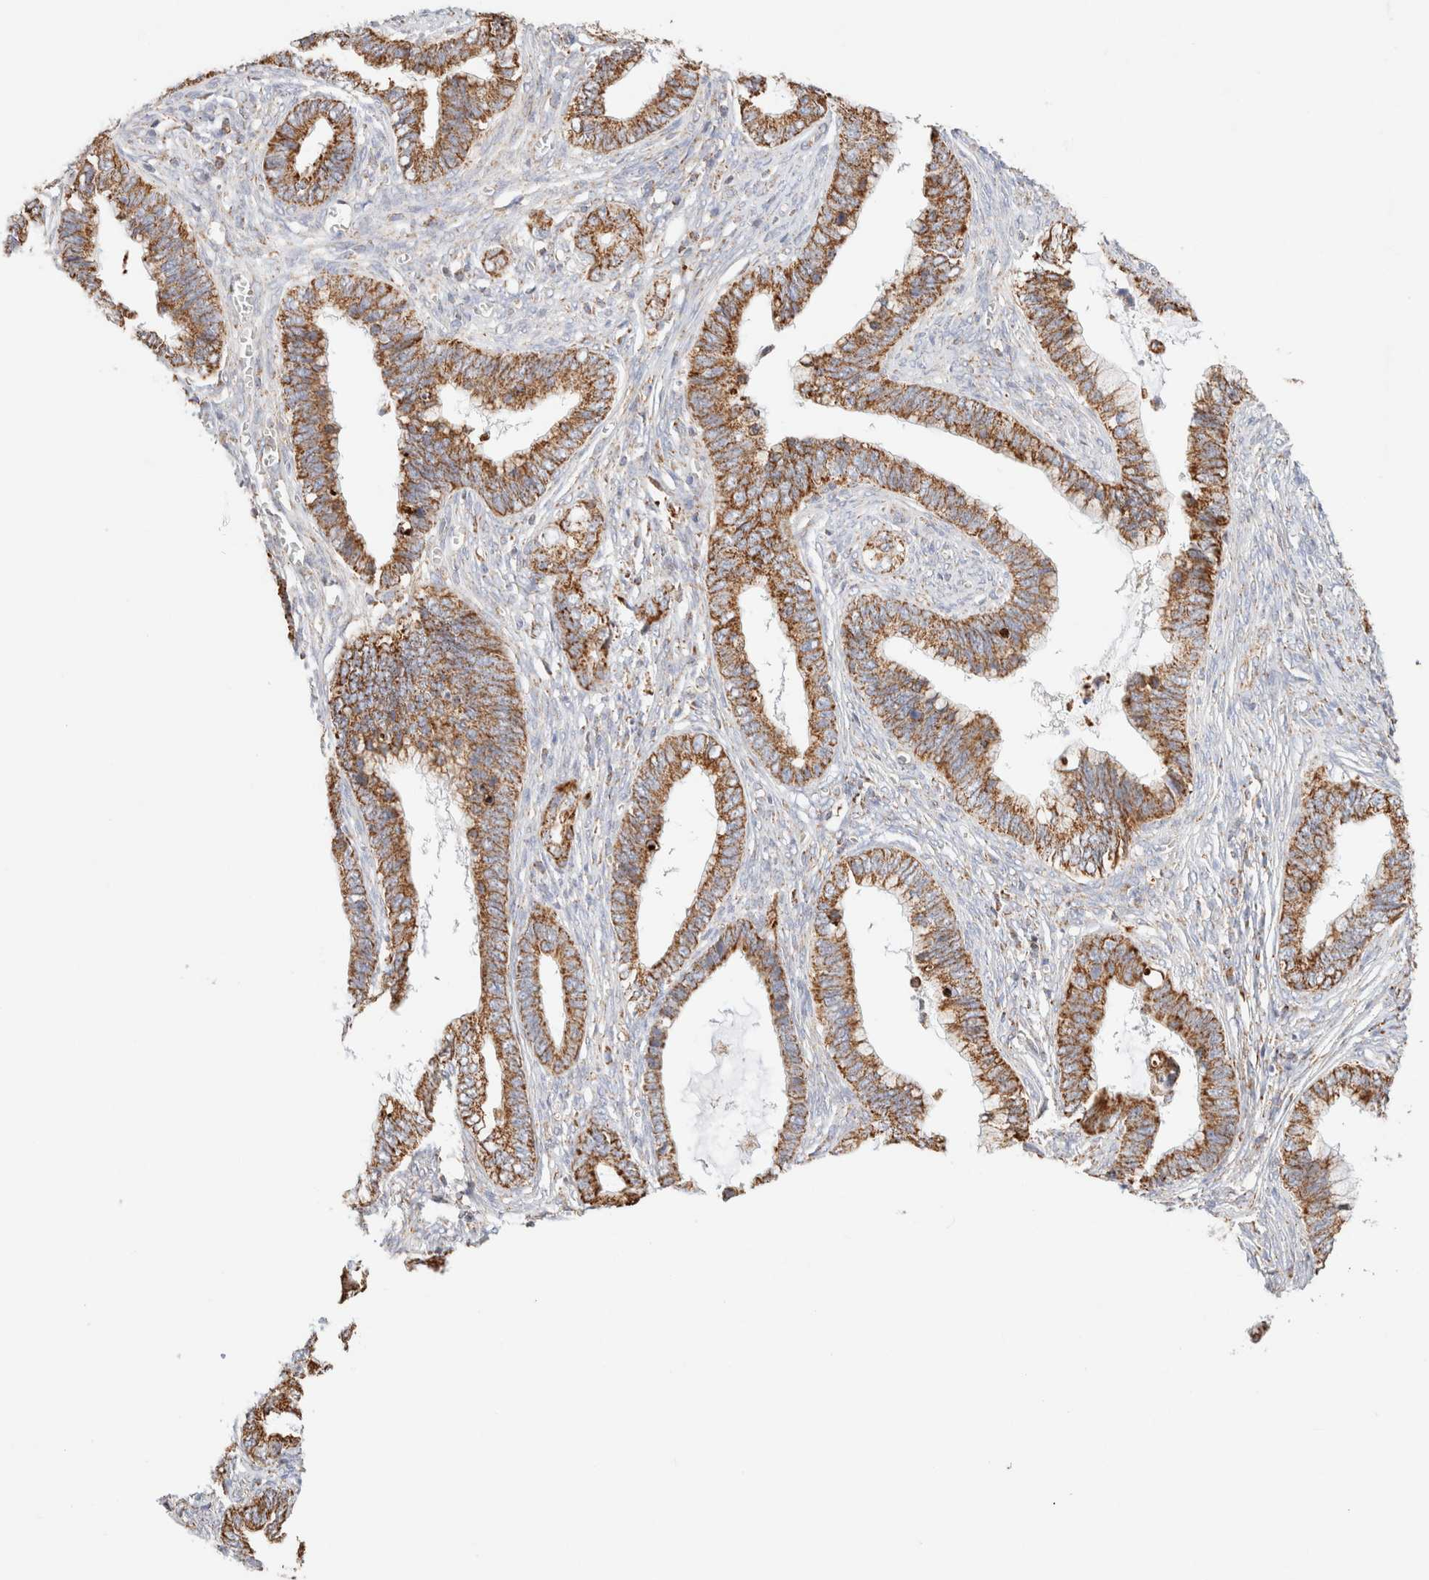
{"staining": {"intensity": "strong", "quantity": ">75%", "location": "cytoplasmic/membranous"}, "tissue": "cervical cancer", "cell_type": "Tumor cells", "image_type": "cancer", "snomed": [{"axis": "morphology", "description": "Adenocarcinoma, NOS"}, {"axis": "topography", "description": "Cervix"}], "caption": "IHC (DAB) staining of human adenocarcinoma (cervical) shows strong cytoplasmic/membranous protein expression in approximately >75% of tumor cells. (brown staining indicates protein expression, while blue staining denotes nuclei).", "gene": "PHB2", "patient": {"sex": "female", "age": 44}}